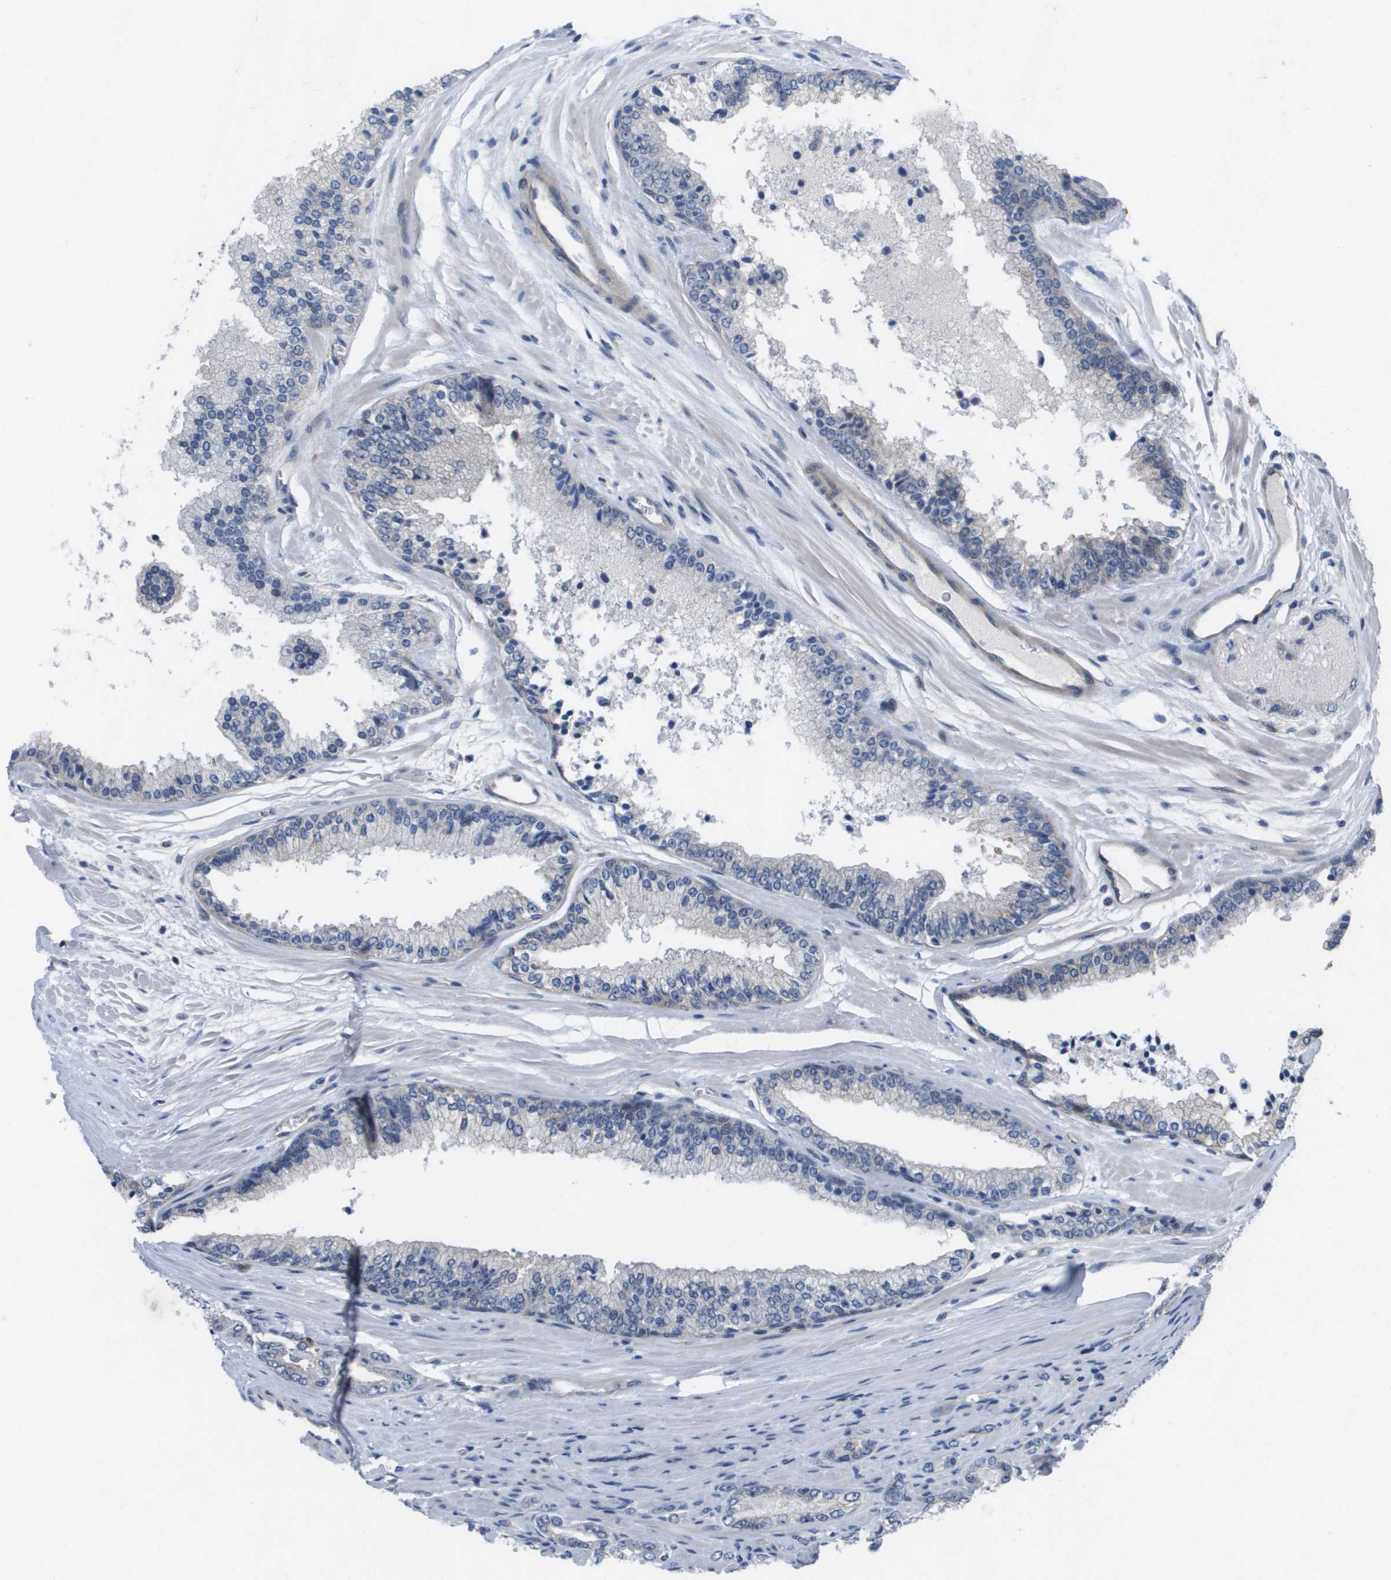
{"staining": {"intensity": "weak", "quantity": "<25%", "location": "cytoplasmic/membranous"}, "tissue": "prostate cancer", "cell_type": "Tumor cells", "image_type": "cancer", "snomed": [{"axis": "morphology", "description": "Adenocarcinoma, High grade"}, {"axis": "topography", "description": "Prostate"}], "caption": "There is no significant expression in tumor cells of prostate high-grade adenocarcinoma.", "gene": "MTARC2", "patient": {"sex": "male", "age": 65}}